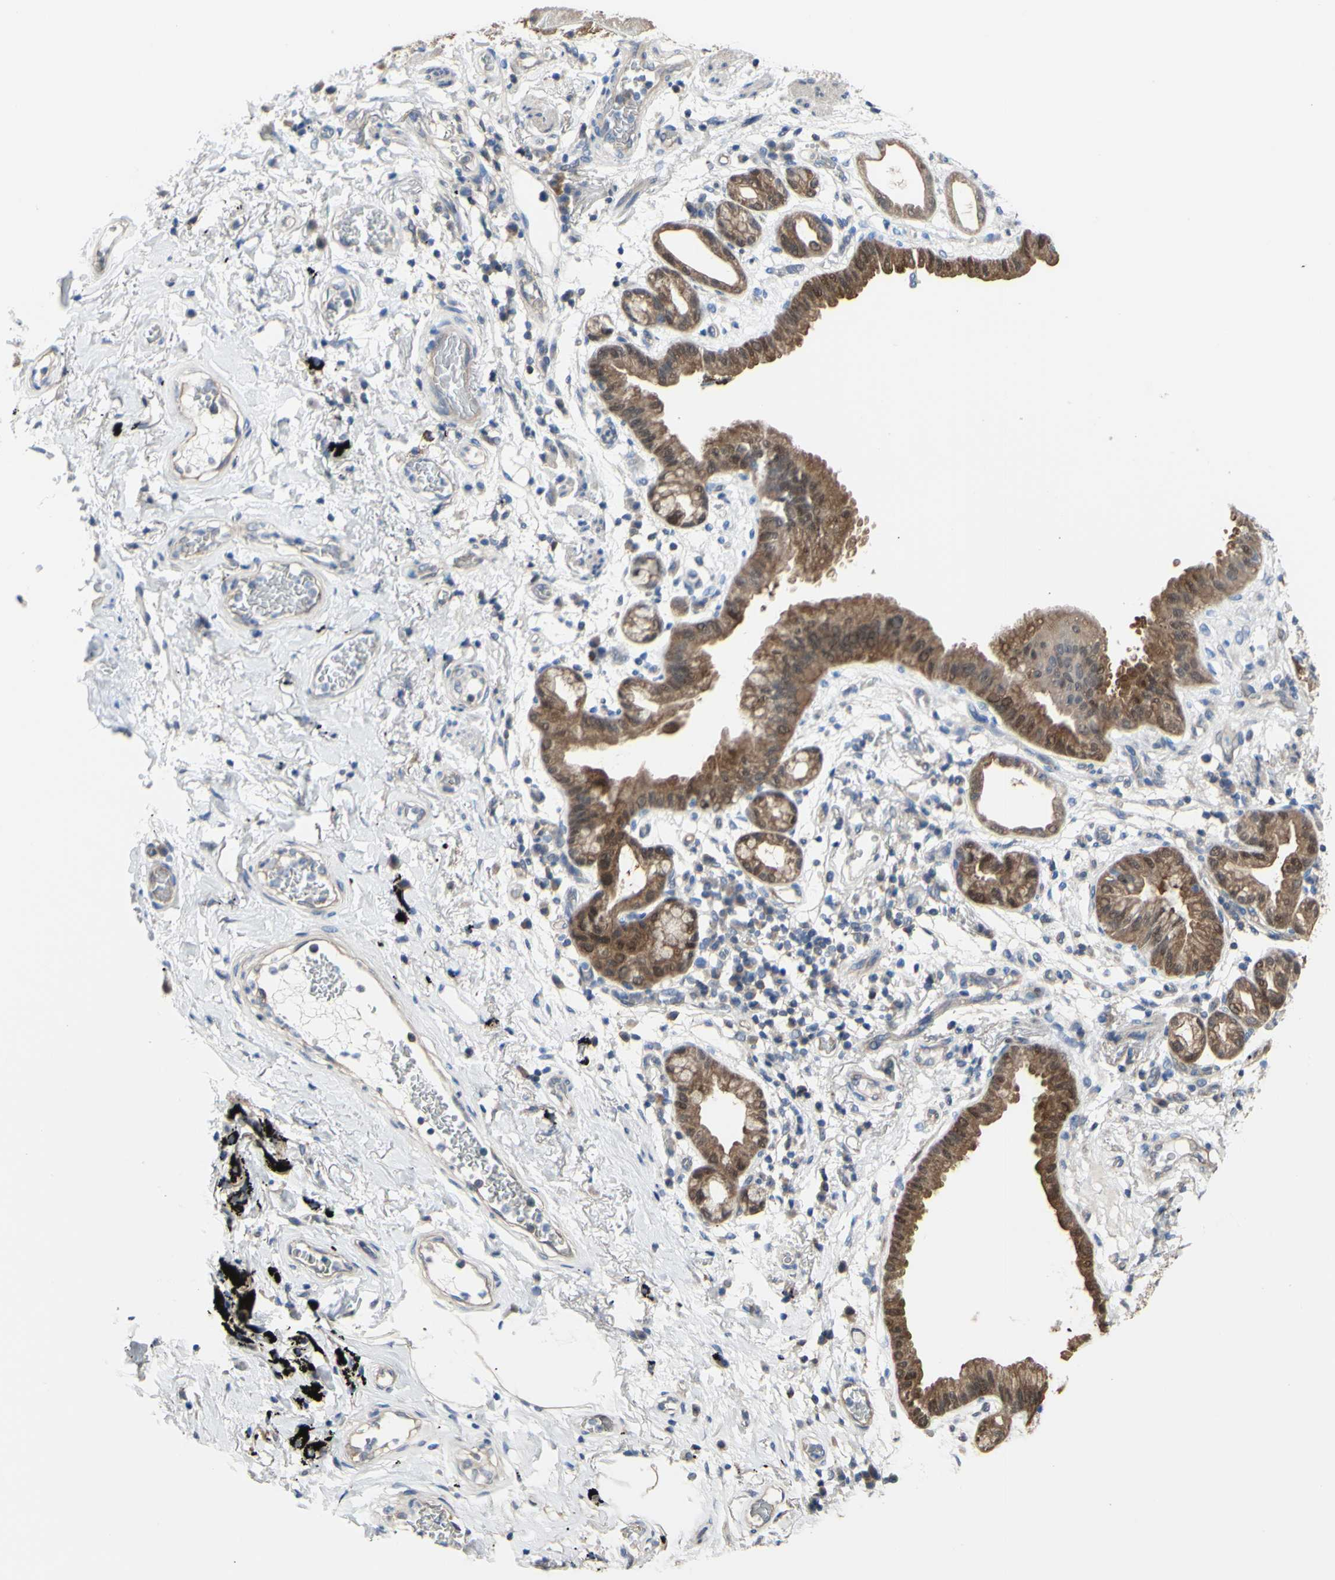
{"staining": {"intensity": "moderate", "quantity": ">75%", "location": "cytoplasmic/membranous"}, "tissue": "lung cancer", "cell_type": "Tumor cells", "image_type": "cancer", "snomed": [{"axis": "morphology", "description": "Adenocarcinoma, NOS"}, {"axis": "topography", "description": "Lung"}], "caption": "Tumor cells display moderate cytoplasmic/membranous expression in approximately >75% of cells in lung adenocarcinoma.", "gene": "UPK3B", "patient": {"sex": "female", "age": 70}}